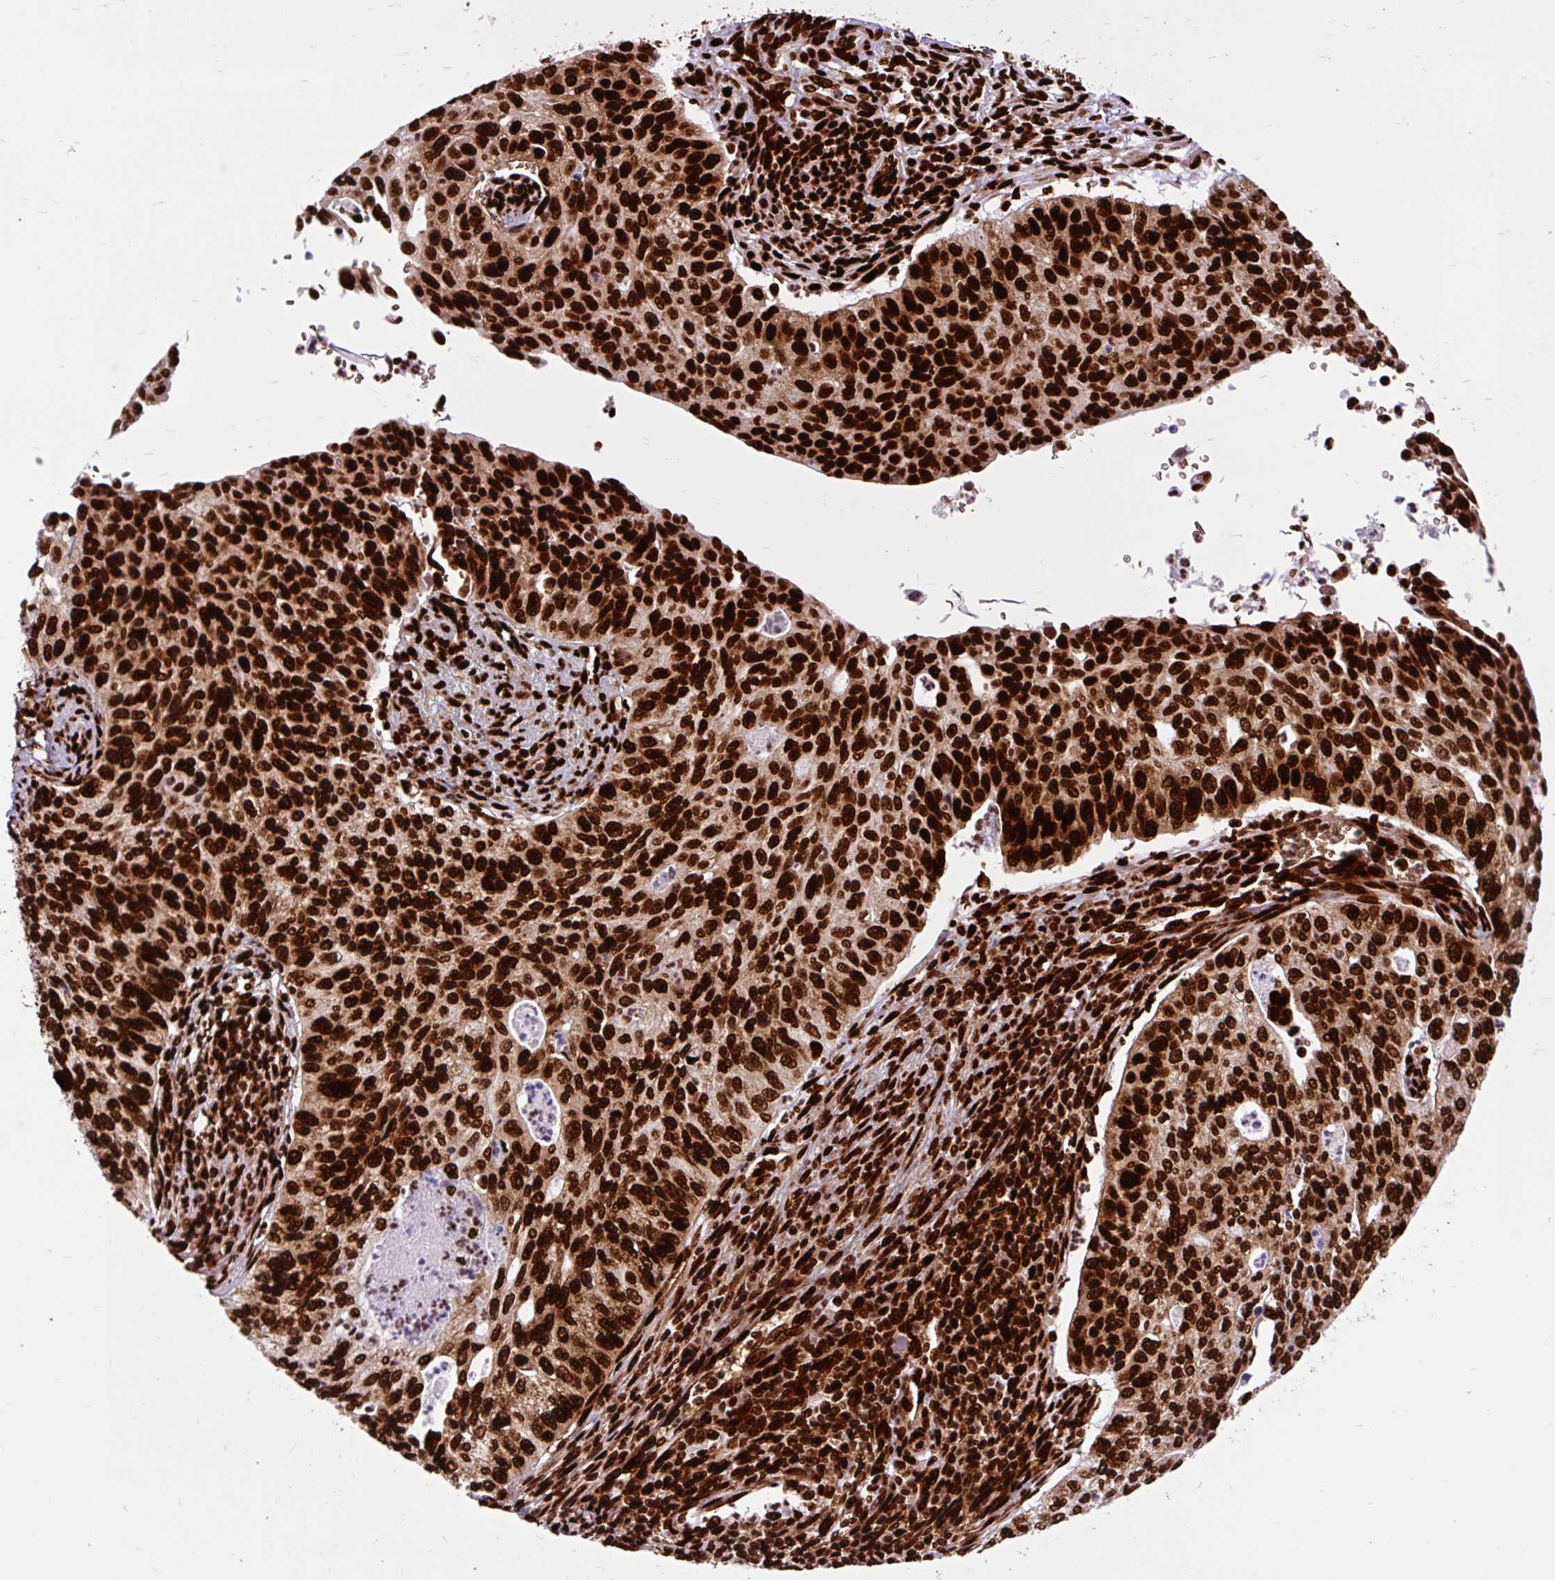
{"staining": {"intensity": "strong", "quantity": ">75%", "location": "nuclear"}, "tissue": "cervical cancer", "cell_type": "Tumor cells", "image_type": "cancer", "snomed": [{"axis": "morphology", "description": "Squamous cell carcinoma, NOS"}, {"axis": "topography", "description": "Cervix"}], "caption": "A photomicrograph showing strong nuclear expression in about >75% of tumor cells in cervical squamous cell carcinoma, as visualized by brown immunohistochemical staining.", "gene": "FUS", "patient": {"sex": "female", "age": 38}}